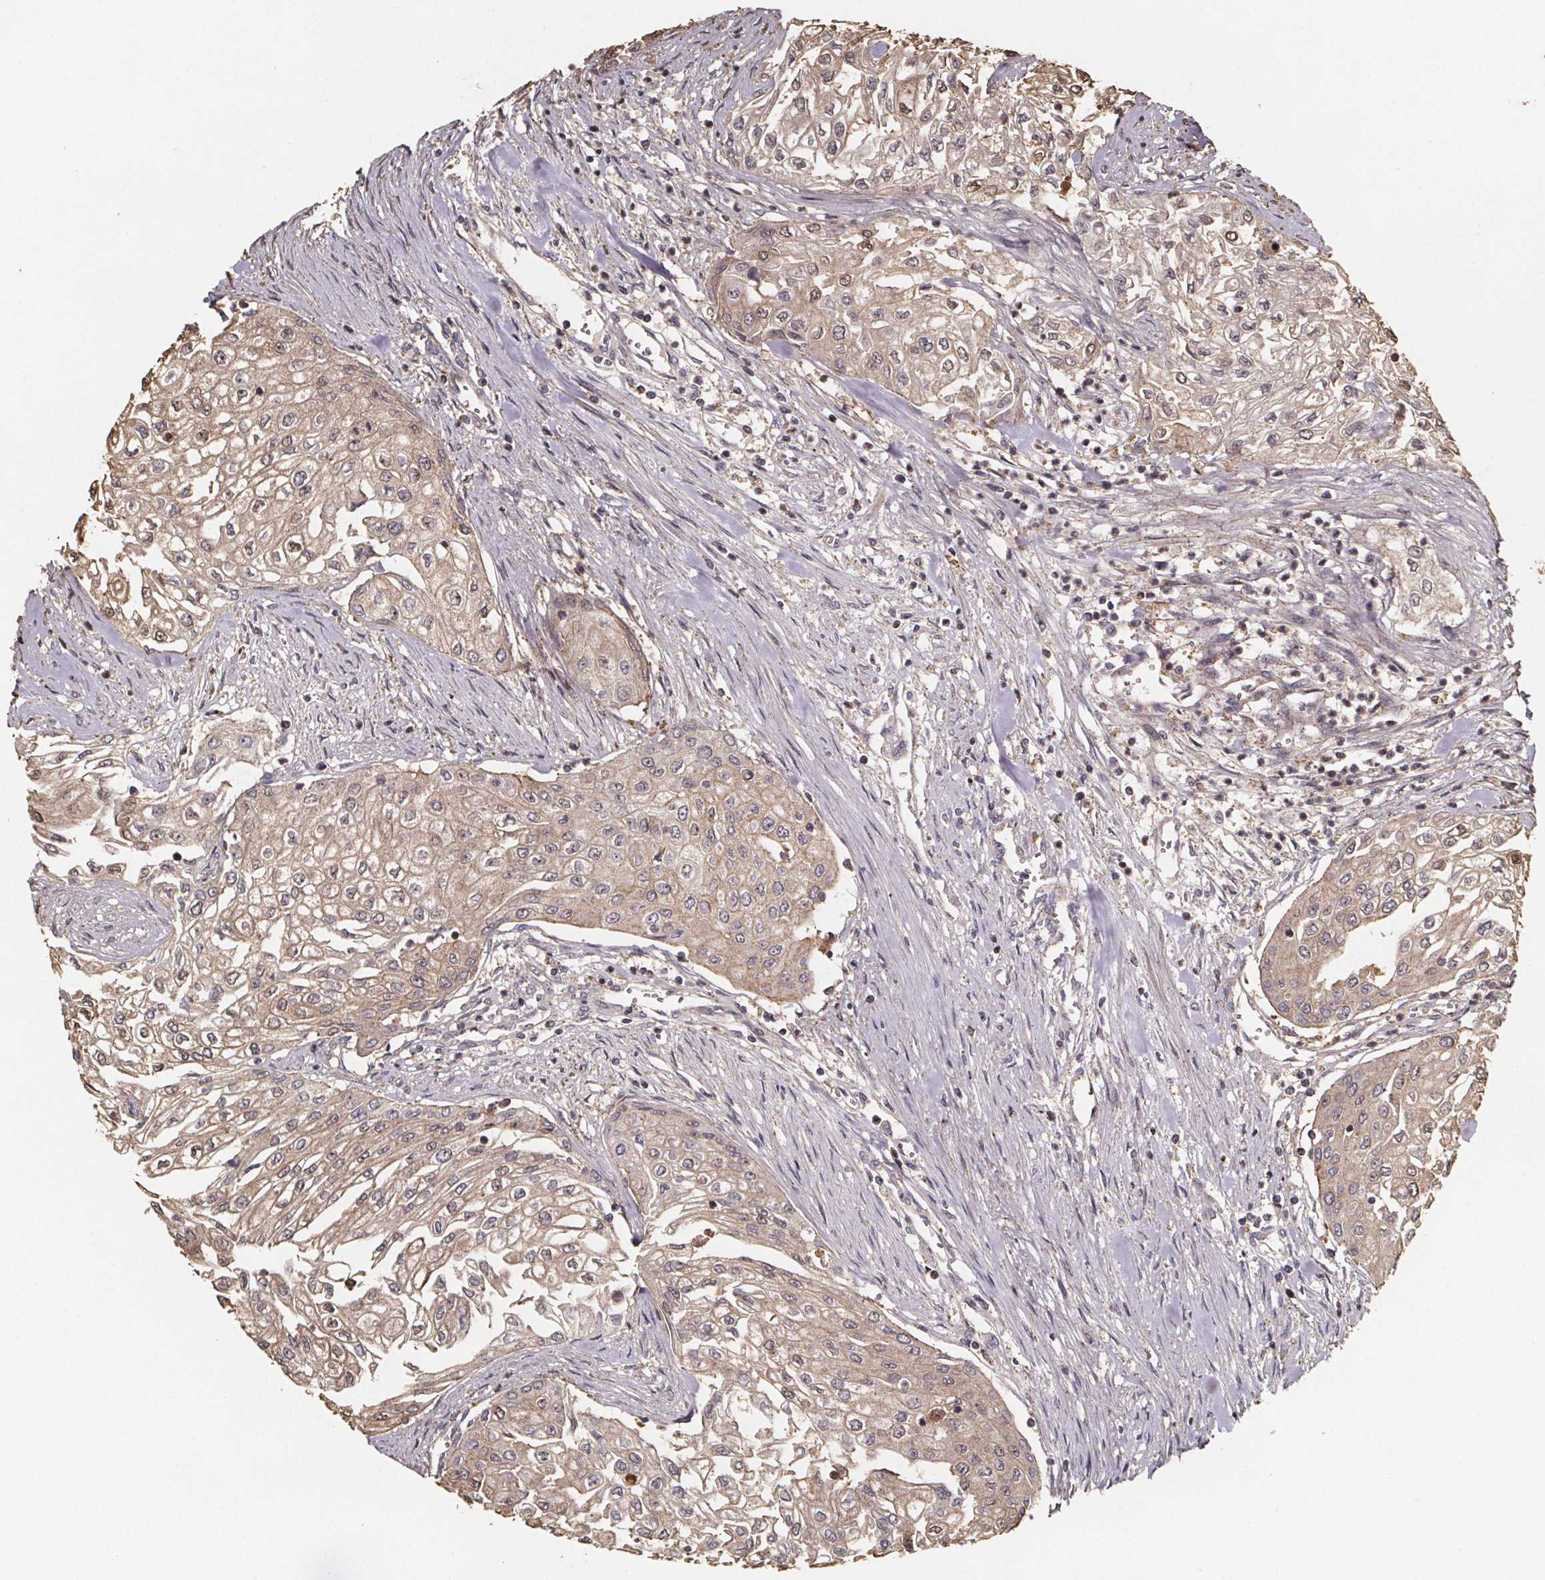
{"staining": {"intensity": "weak", "quantity": ">75%", "location": "cytoplasmic/membranous"}, "tissue": "urothelial cancer", "cell_type": "Tumor cells", "image_type": "cancer", "snomed": [{"axis": "morphology", "description": "Urothelial carcinoma, High grade"}, {"axis": "topography", "description": "Urinary bladder"}], "caption": "Human high-grade urothelial carcinoma stained with a protein marker demonstrates weak staining in tumor cells.", "gene": "ZNF879", "patient": {"sex": "male", "age": 62}}